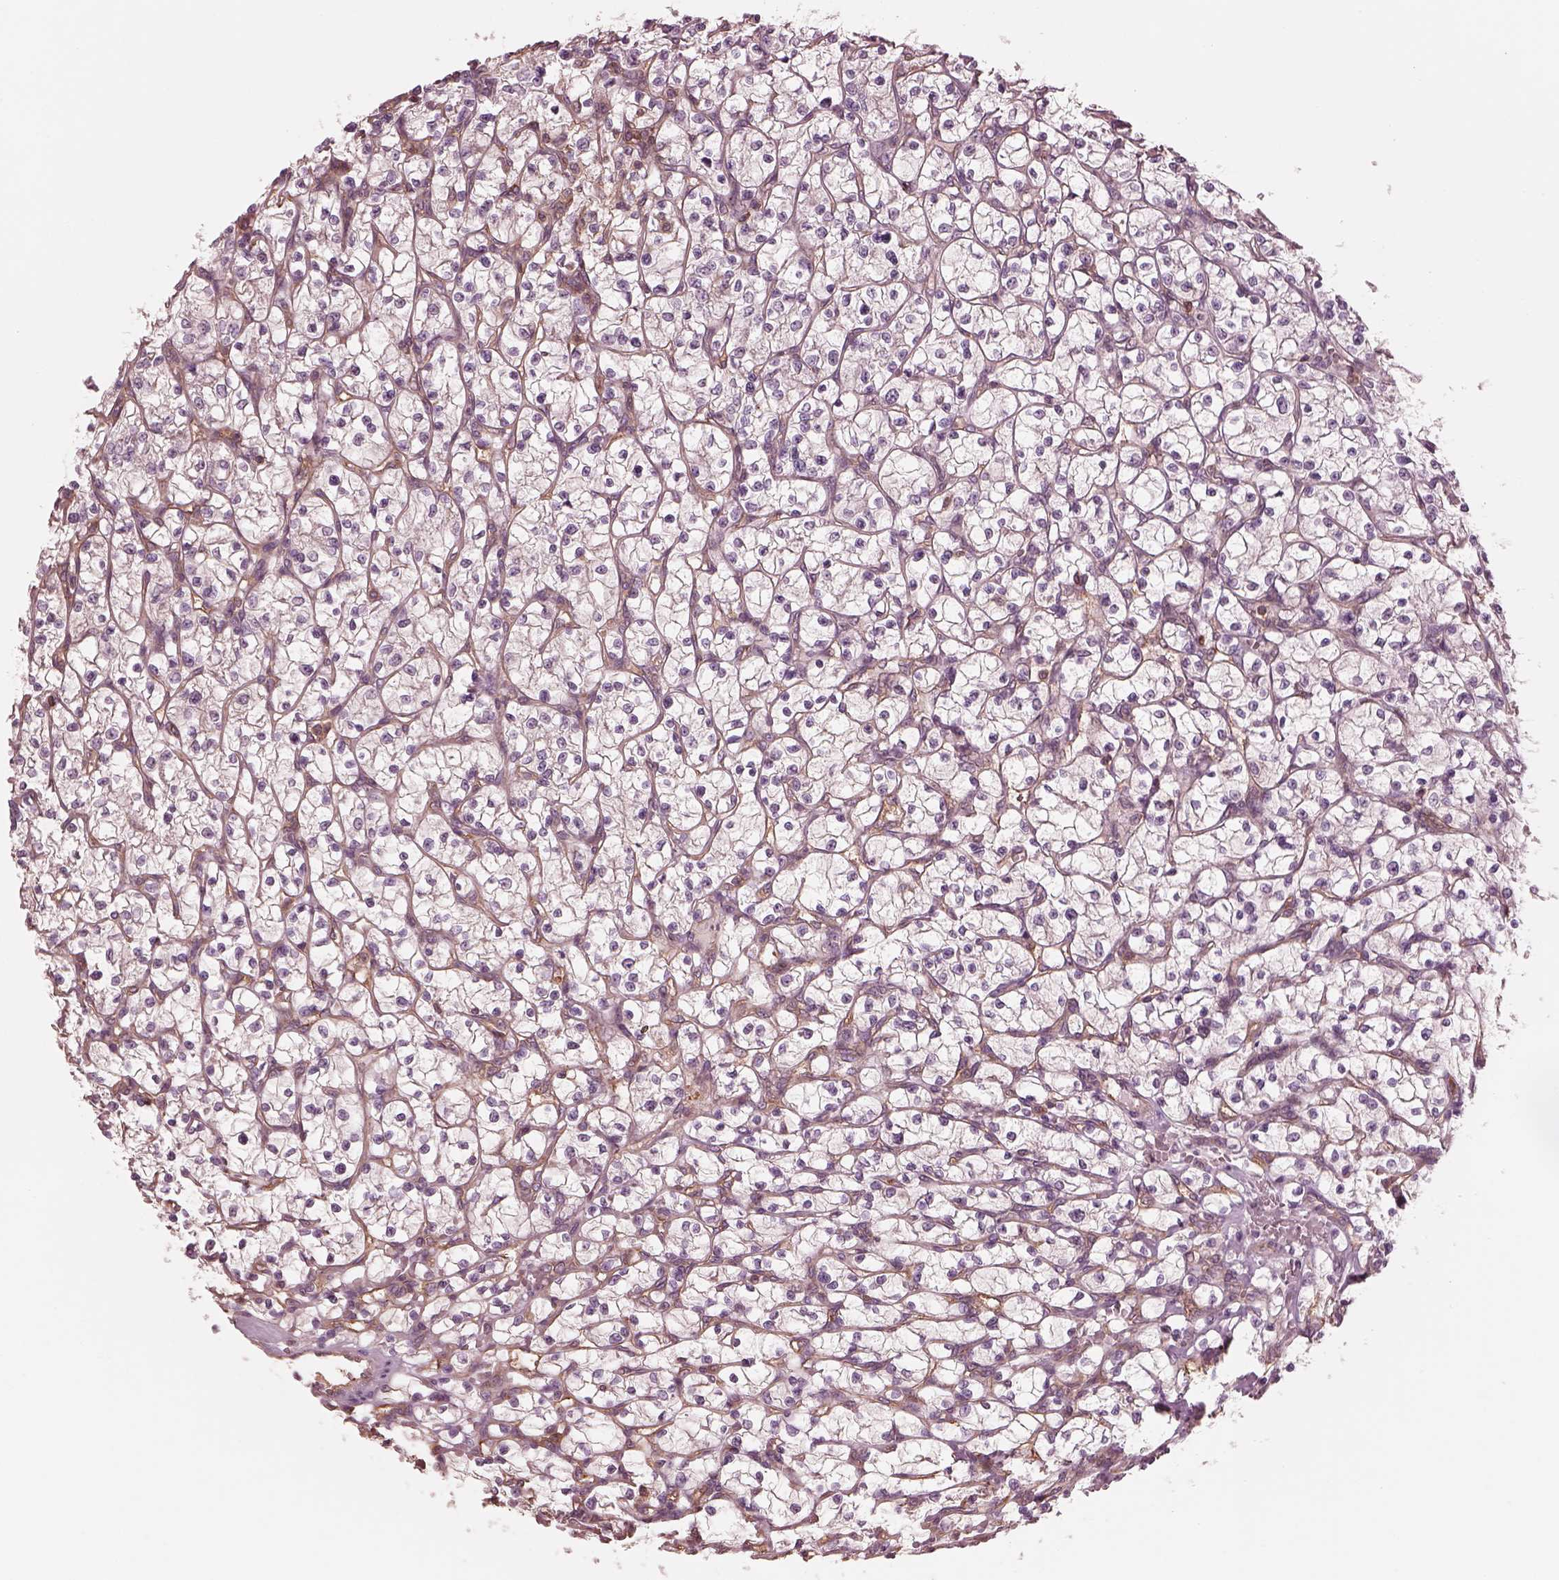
{"staining": {"intensity": "negative", "quantity": "none", "location": "none"}, "tissue": "renal cancer", "cell_type": "Tumor cells", "image_type": "cancer", "snomed": [{"axis": "morphology", "description": "Adenocarcinoma, NOS"}, {"axis": "topography", "description": "Kidney"}], "caption": "Immunohistochemical staining of adenocarcinoma (renal) exhibits no significant expression in tumor cells. (DAB immunohistochemistry (IHC) visualized using brightfield microscopy, high magnification).", "gene": "STK33", "patient": {"sex": "female", "age": 64}}